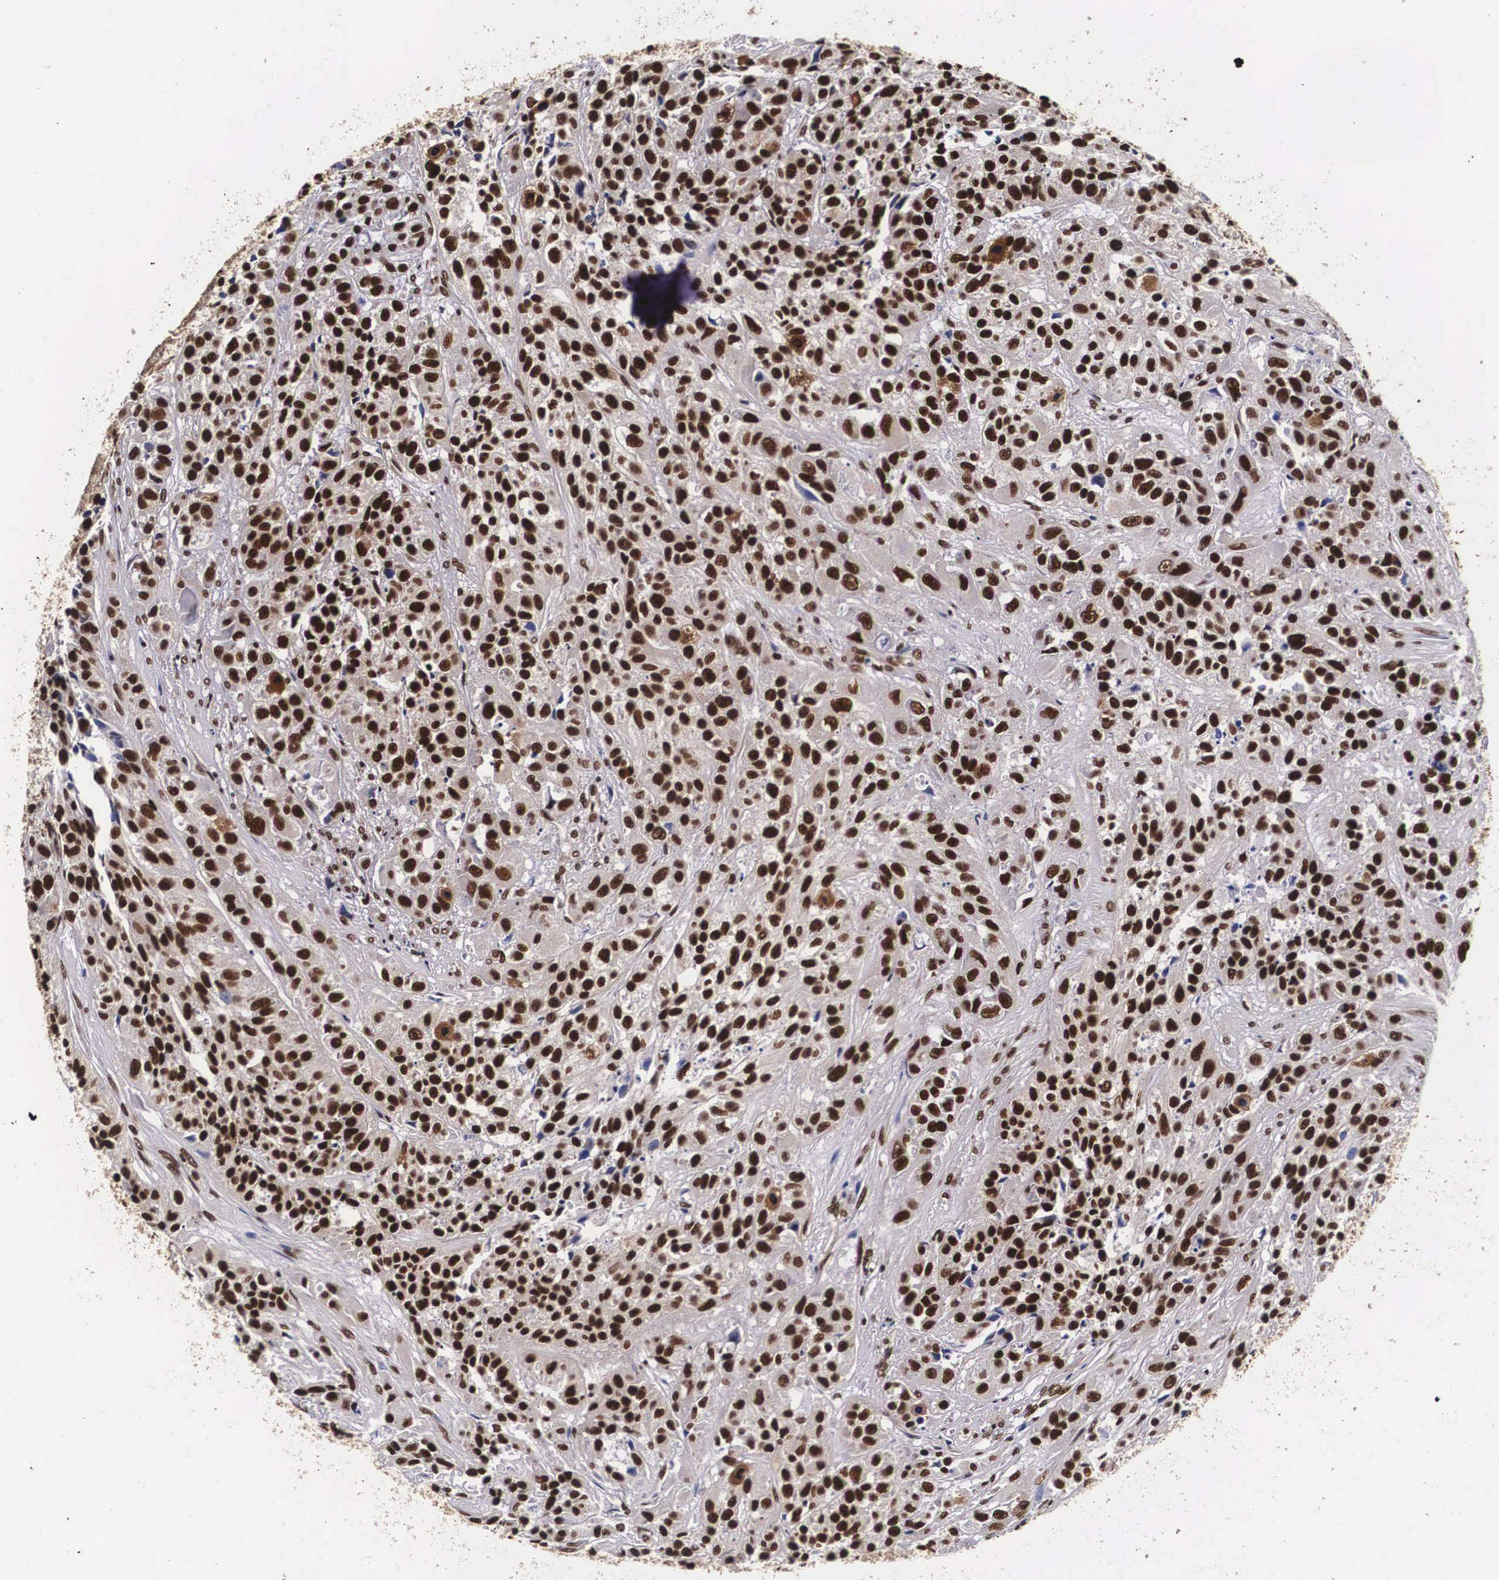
{"staining": {"intensity": "strong", "quantity": ">75%", "location": "nuclear"}, "tissue": "urothelial cancer", "cell_type": "Tumor cells", "image_type": "cancer", "snomed": [{"axis": "morphology", "description": "Urothelial carcinoma, High grade"}, {"axis": "topography", "description": "Urinary bladder"}], "caption": "Immunohistochemical staining of high-grade urothelial carcinoma reveals high levels of strong nuclear protein expression in about >75% of tumor cells.", "gene": "PABPN1", "patient": {"sex": "female", "age": 81}}